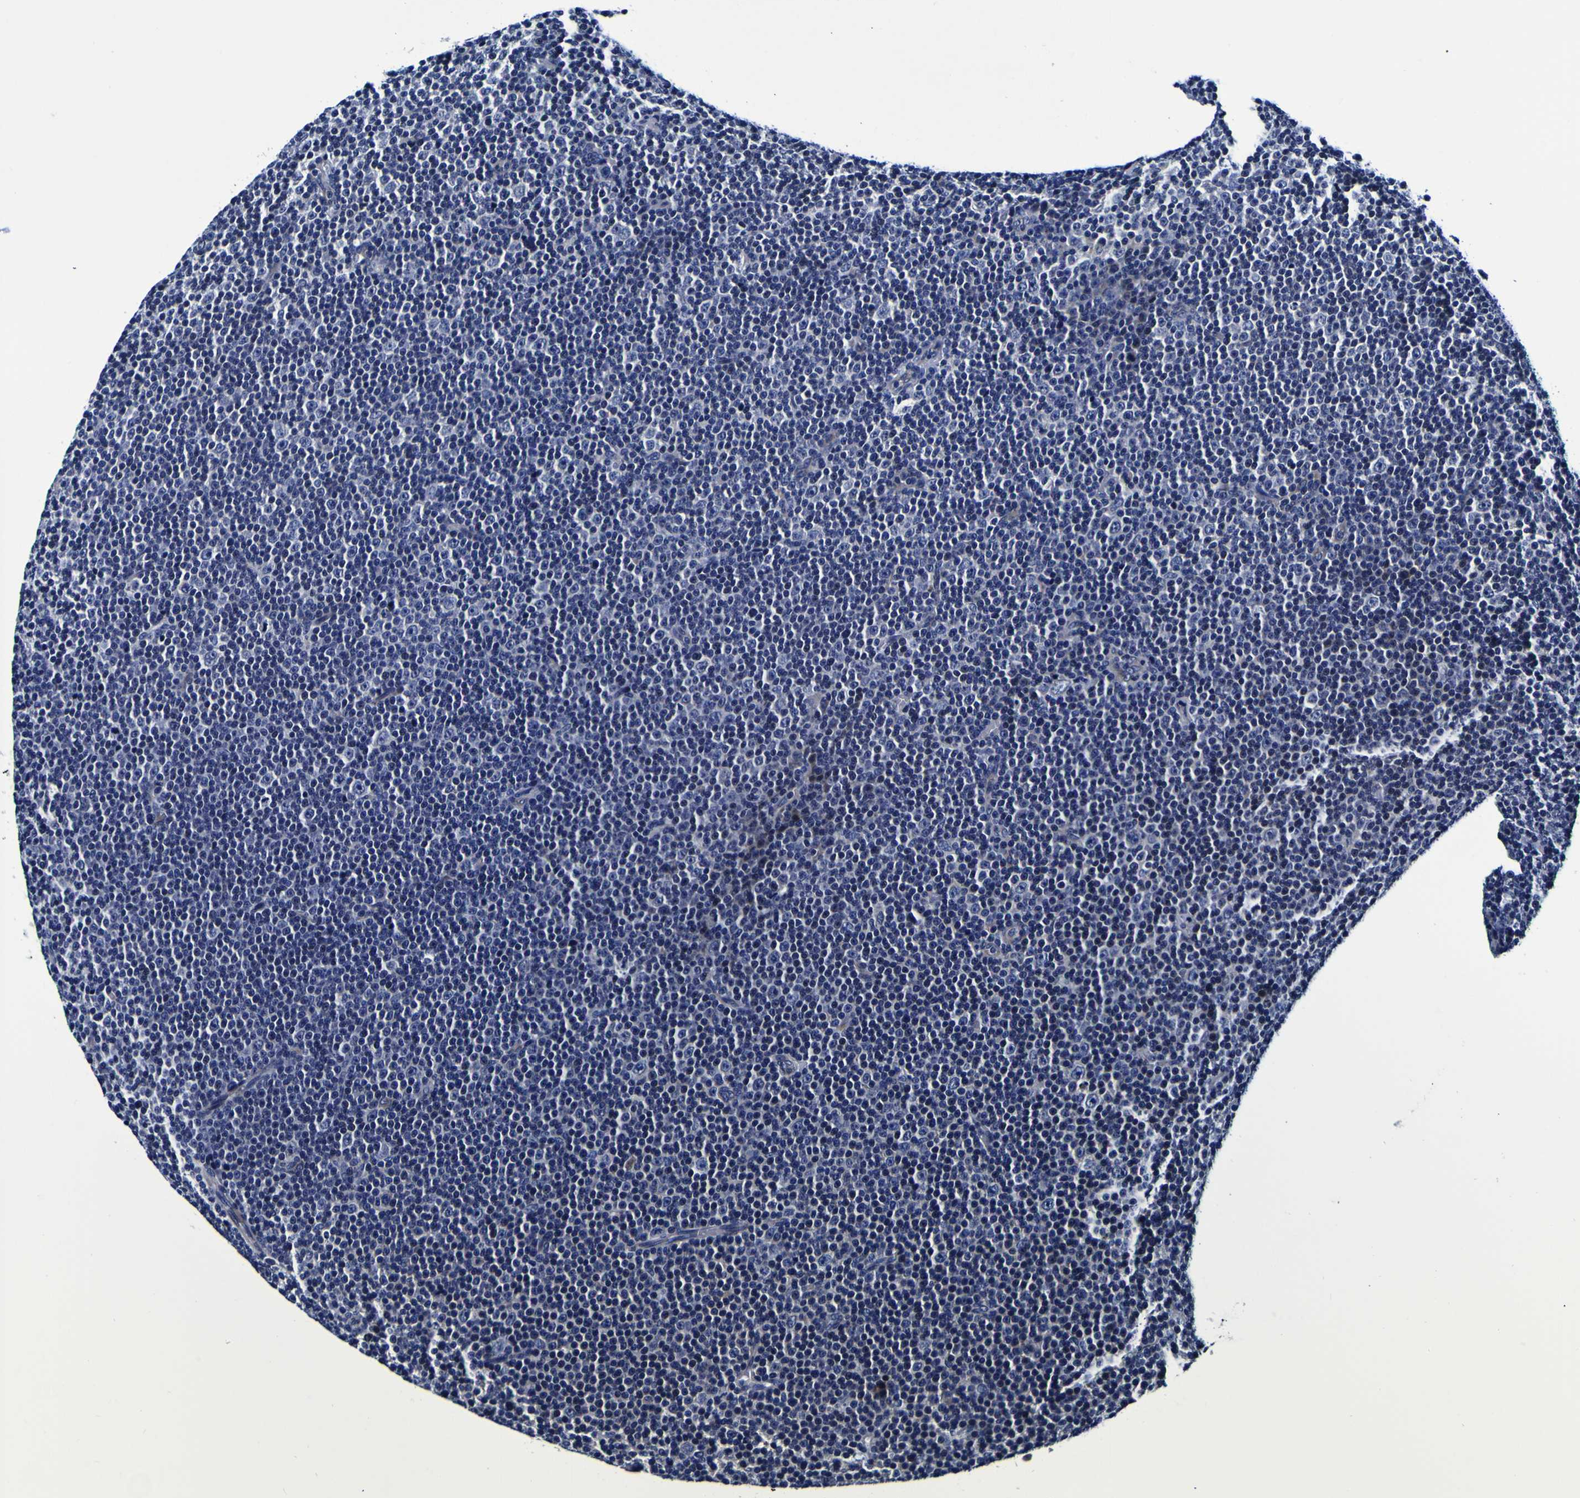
{"staining": {"intensity": "negative", "quantity": "none", "location": "none"}, "tissue": "lymphoma", "cell_type": "Tumor cells", "image_type": "cancer", "snomed": [{"axis": "morphology", "description": "Malignant lymphoma, non-Hodgkin's type, Low grade"}, {"axis": "topography", "description": "Lymph node"}], "caption": "DAB immunohistochemical staining of lymphoma shows no significant staining in tumor cells.", "gene": "PDLIM4", "patient": {"sex": "female", "age": 67}}